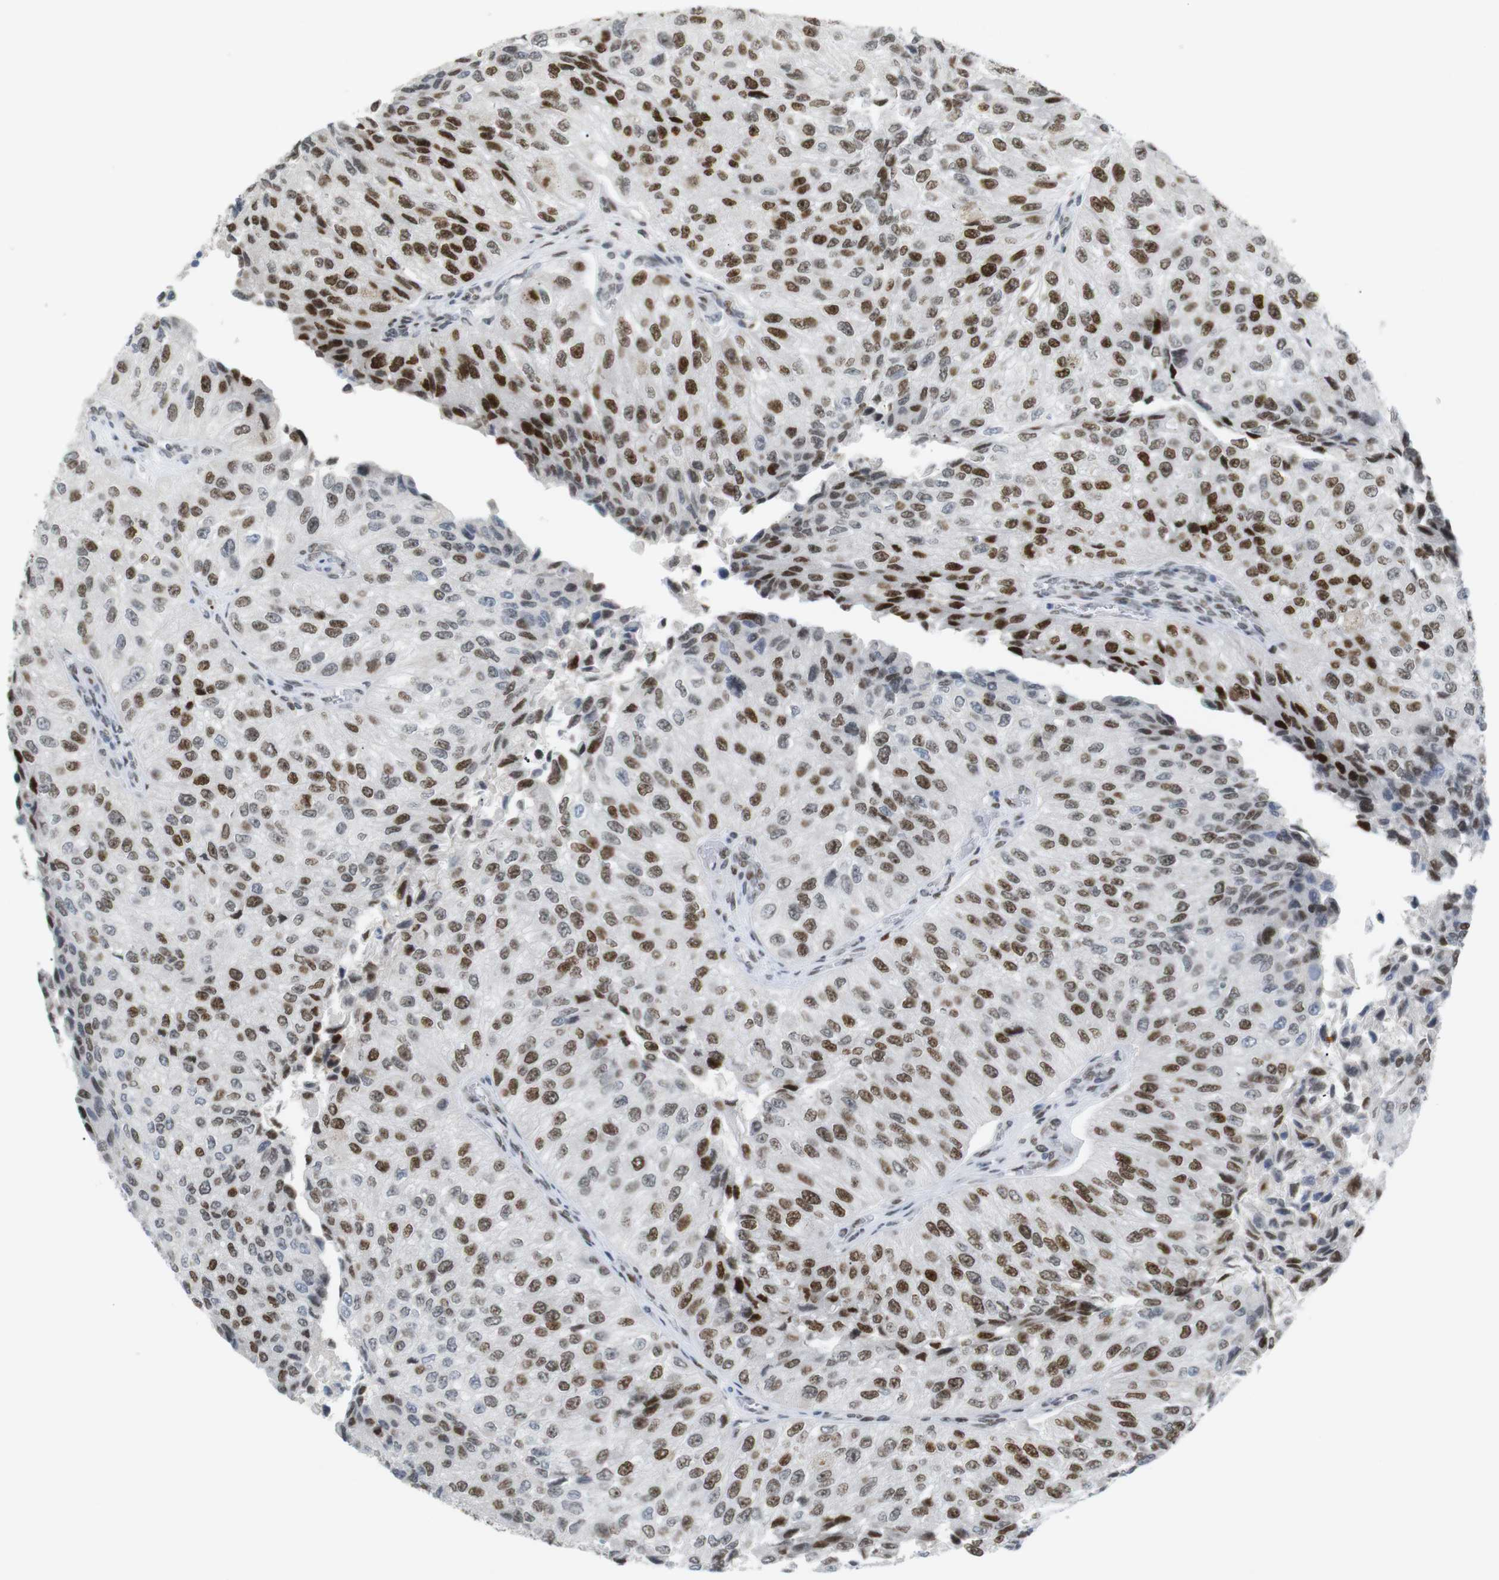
{"staining": {"intensity": "strong", "quantity": ">75%", "location": "nuclear"}, "tissue": "urothelial cancer", "cell_type": "Tumor cells", "image_type": "cancer", "snomed": [{"axis": "morphology", "description": "Urothelial carcinoma, High grade"}, {"axis": "topography", "description": "Kidney"}, {"axis": "topography", "description": "Urinary bladder"}], "caption": "Brown immunohistochemical staining in human urothelial carcinoma (high-grade) shows strong nuclear expression in approximately >75% of tumor cells.", "gene": "RIOX2", "patient": {"sex": "male", "age": 77}}